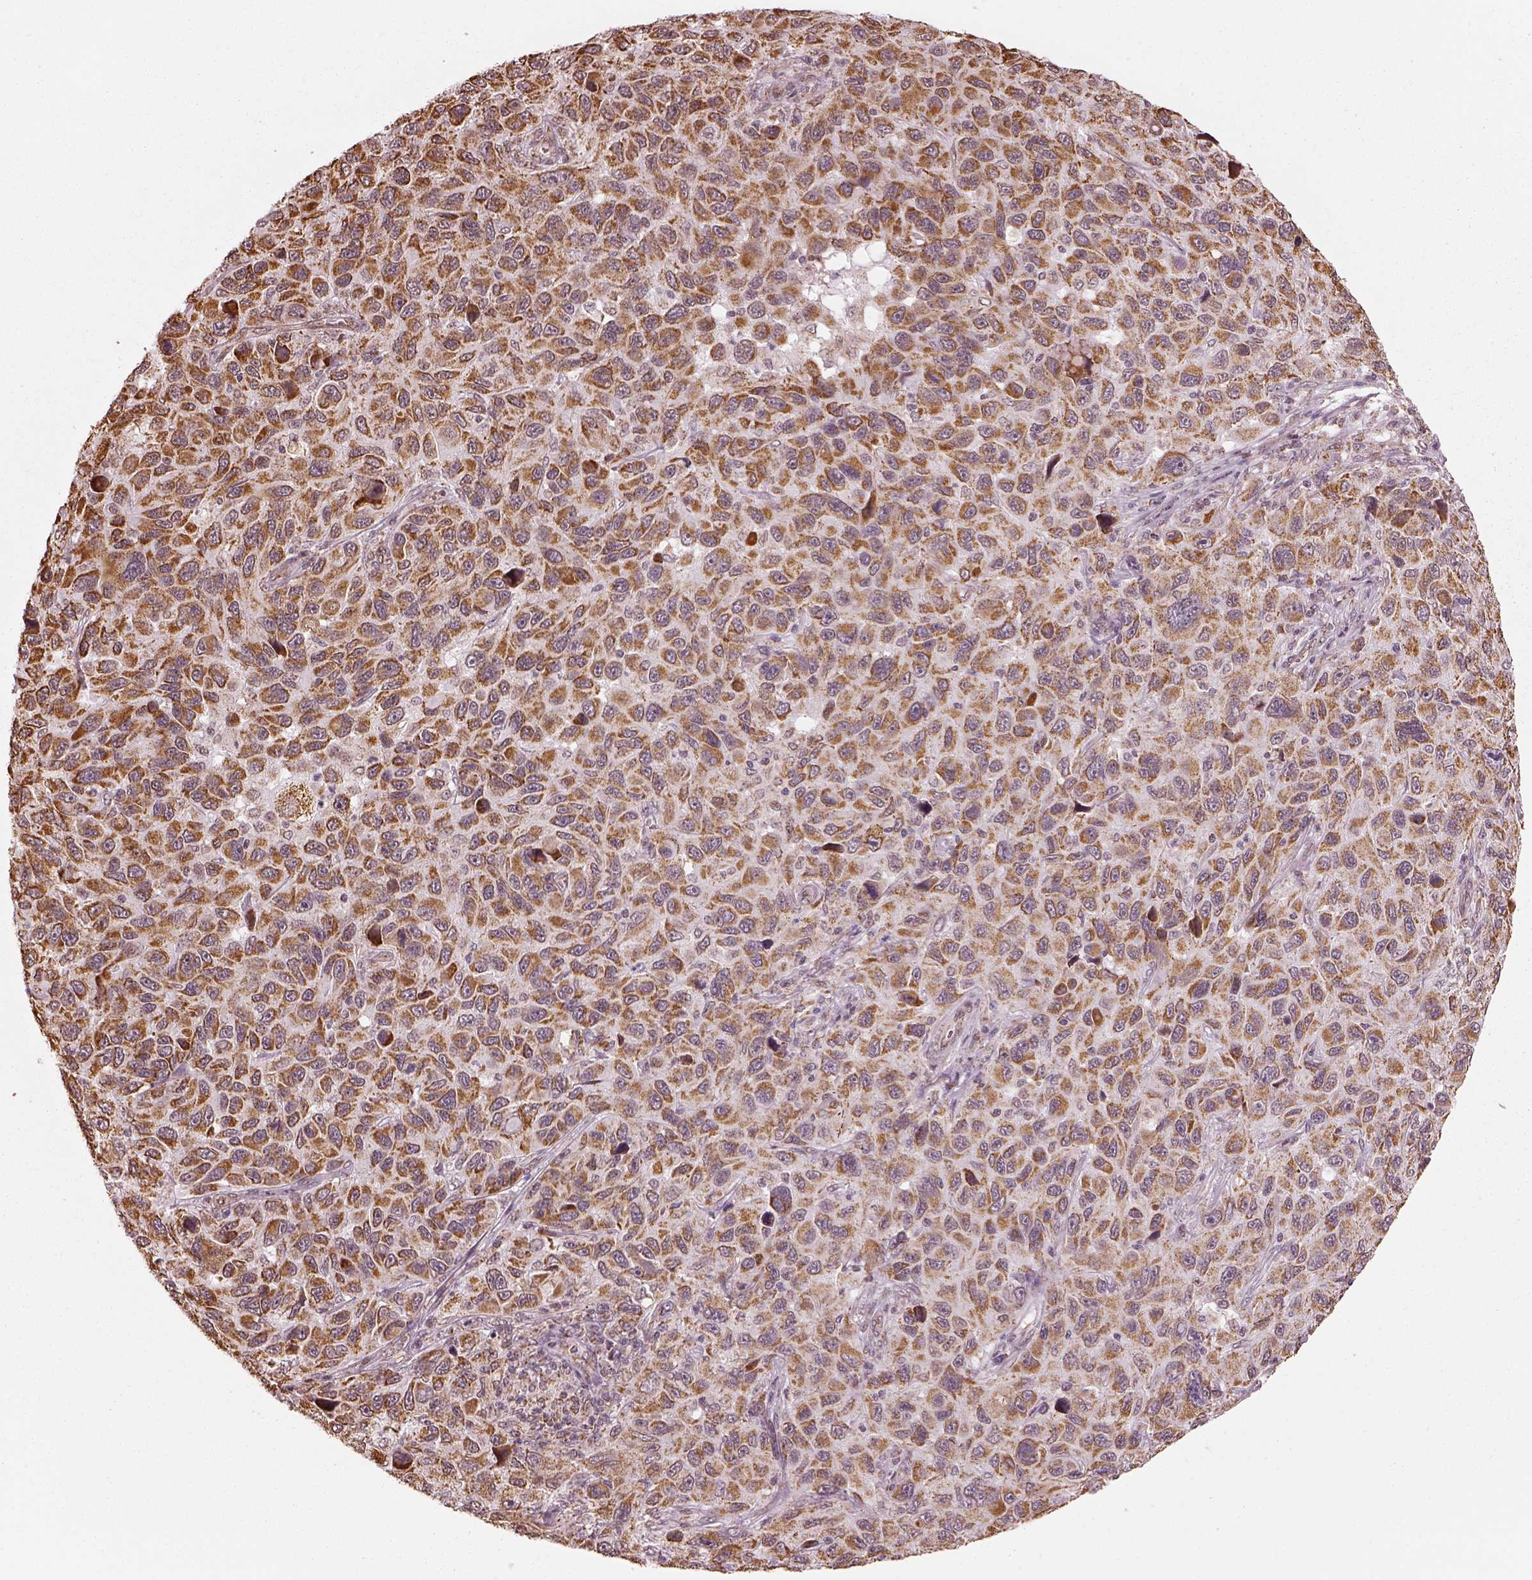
{"staining": {"intensity": "strong", "quantity": ">75%", "location": "cytoplasmic/membranous"}, "tissue": "melanoma", "cell_type": "Tumor cells", "image_type": "cancer", "snomed": [{"axis": "morphology", "description": "Malignant melanoma, NOS"}, {"axis": "topography", "description": "Skin"}], "caption": "DAB immunohistochemical staining of human melanoma demonstrates strong cytoplasmic/membranous protein staining in about >75% of tumor cells. The staining is performed using DAB (3,3'-diaminobenzidine) brown chromogen to label protein expression. The nuclei are counter-stained blue using hematoxylin.", "gene": "ACOT2", "patient": {"sex": "male", "age": 53}}